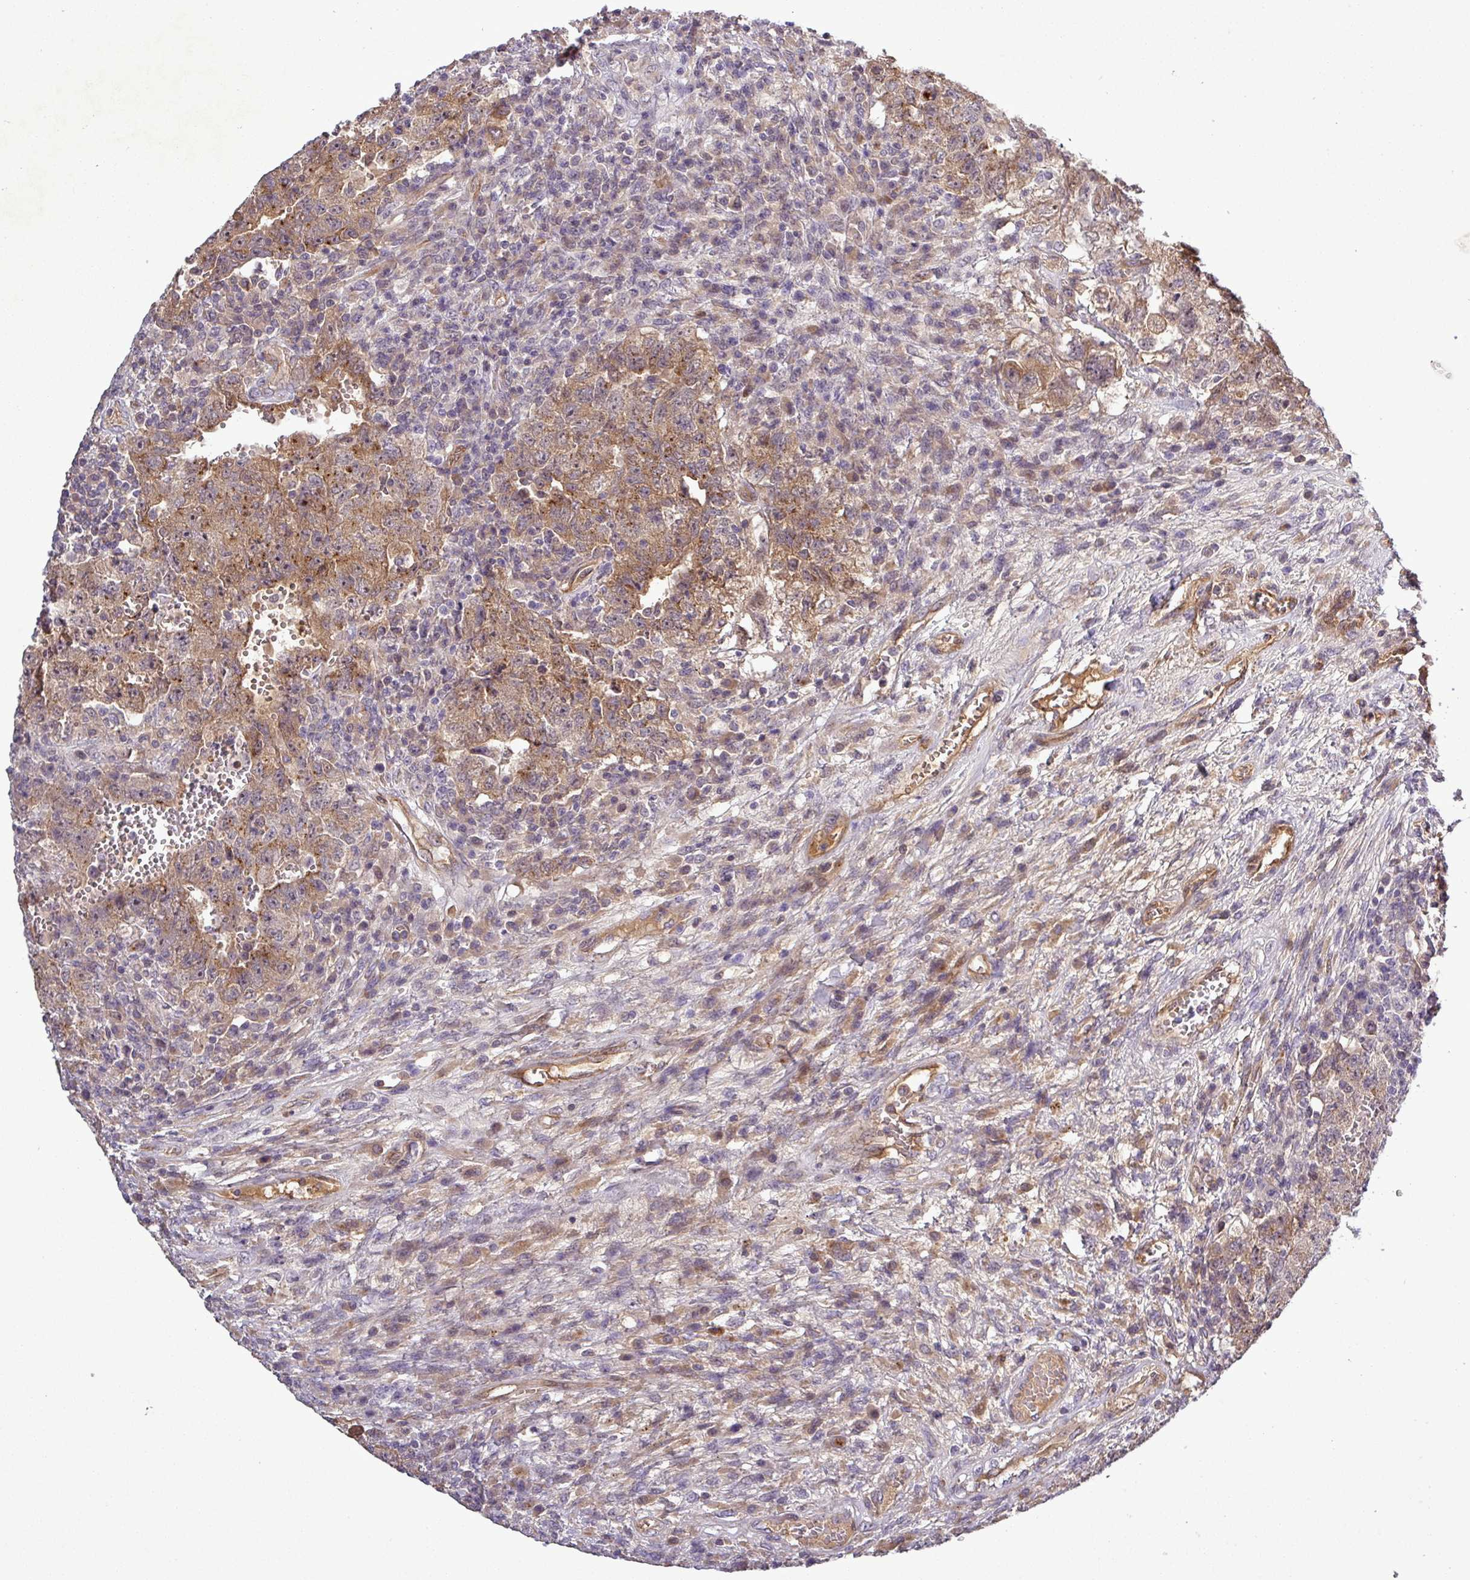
{"staining": {"intensity": "moderate", "quantity": "25%-75%", "location": "cytoplasmic/membranous,nuclear"}, "tissue": "testis cancer", "cell_type": "Tumor cells", "image_type": "cancer", "snomed": [{"axis": "morphology", "description": "Carcinoma, Embryonal, NOS"}, {"axis": "topography", "description": "Testis"}], "caption": "This image shows testis cancer (embryonal carcinoma) stained with immunohistochemistry (IHC) to label a protein in brown. The cytoplasmic/membranous and nuclear of tumor cells show moderate positivity for the protein. Nuclei are counter-stained blue.", "gene": "PCDH1", "patient": {"sex": "male", "age": 26}}